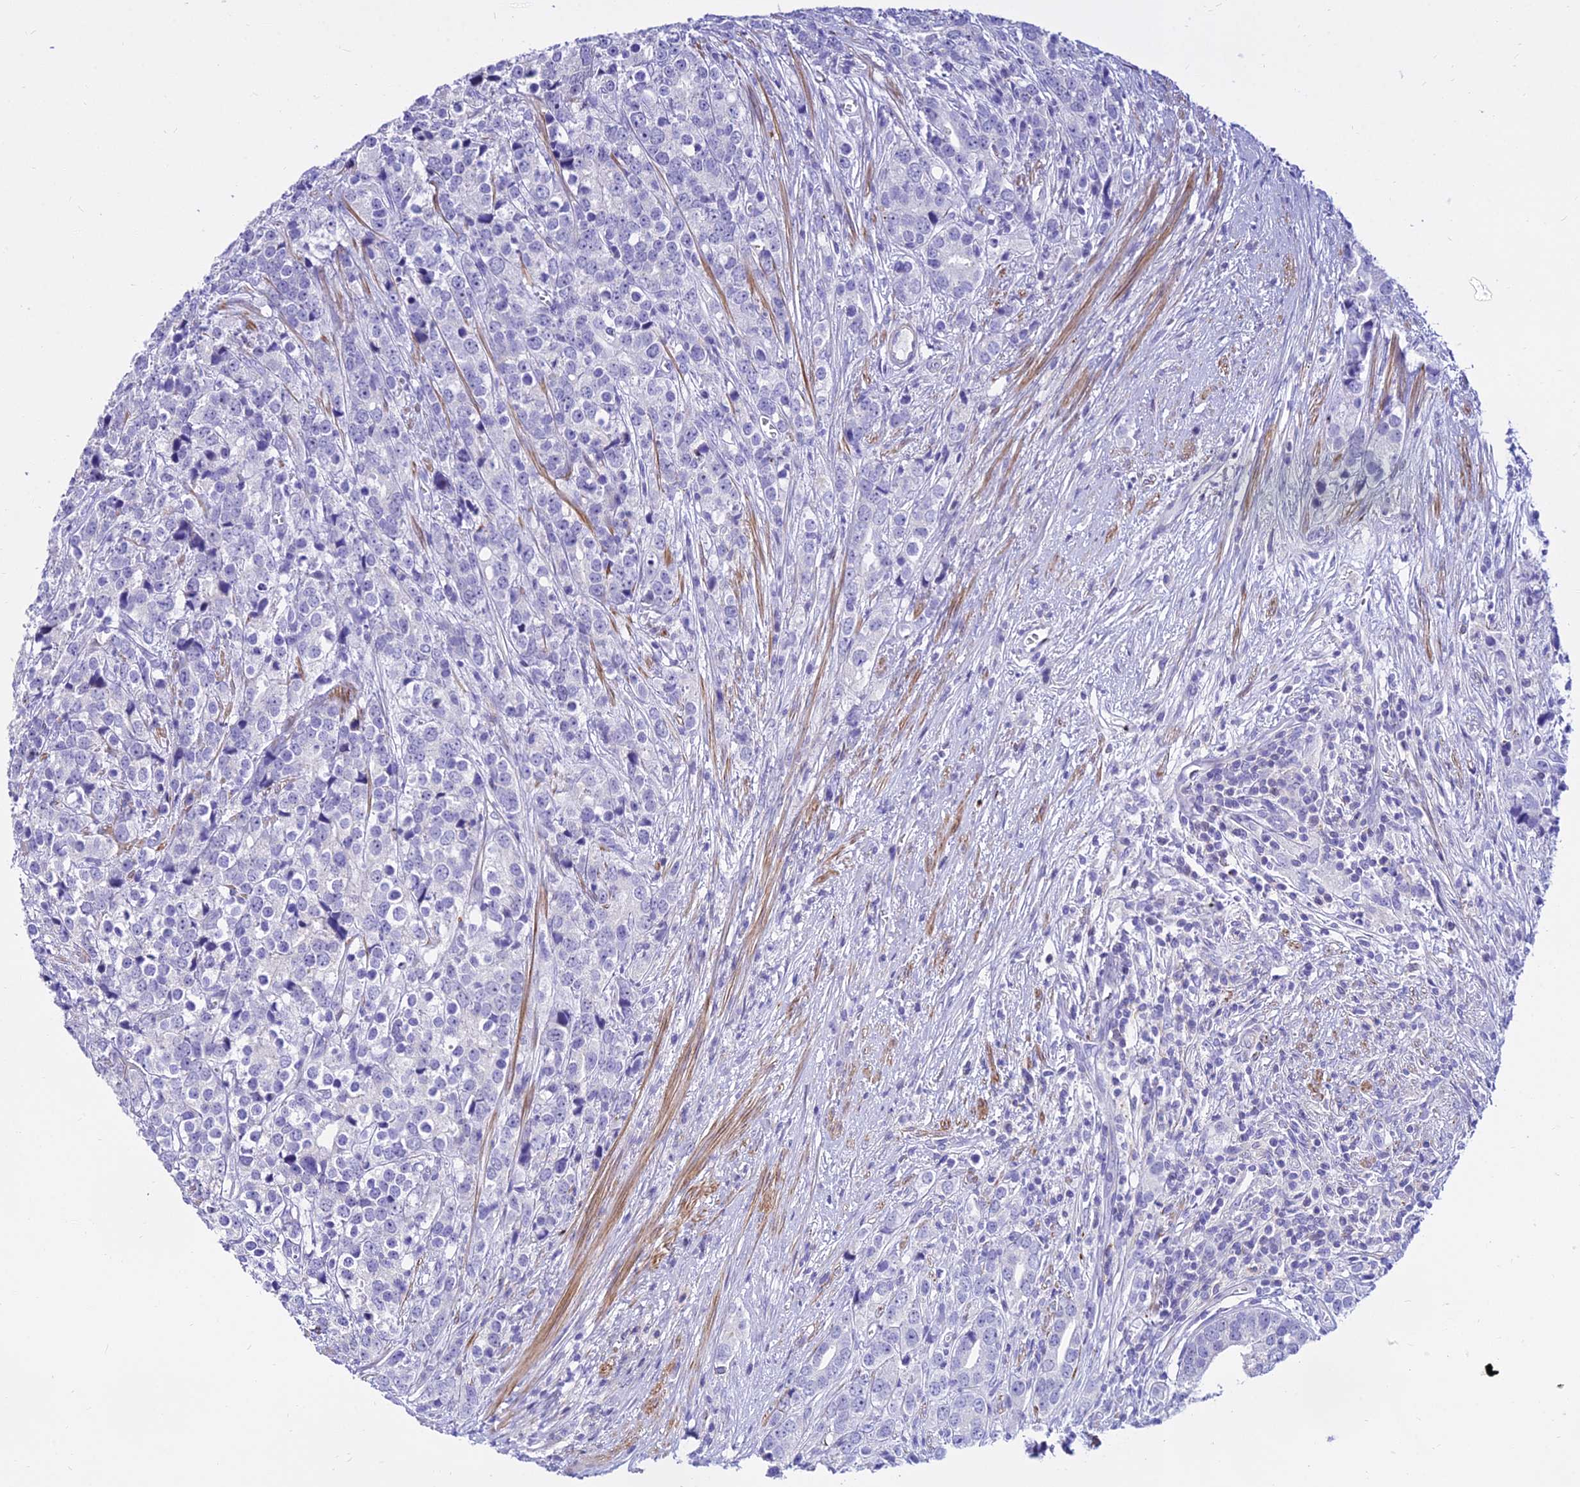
{"staining": {"intensity": "negative", "quantity": "none", "location": "none"}, "tissue": "prostate cancer", "cell_type": "Tumor cells", "image_type": "cancer", "snomed": [{"axis": "morphology", "description": "Adenocarcinoma, High grade"}, {"axis": "topography", "description": "Prostate"}], "caption": "This histopathology image is of prostate high-grade adenocarcinoma stained with IHC to label a protein in brown with the nuclei are counter-stained blue. There is no expression in tumor cells. Nuclei are stained in blue.", "gene": "DLX1", "patient": {"sex": "male", "age": 71}}